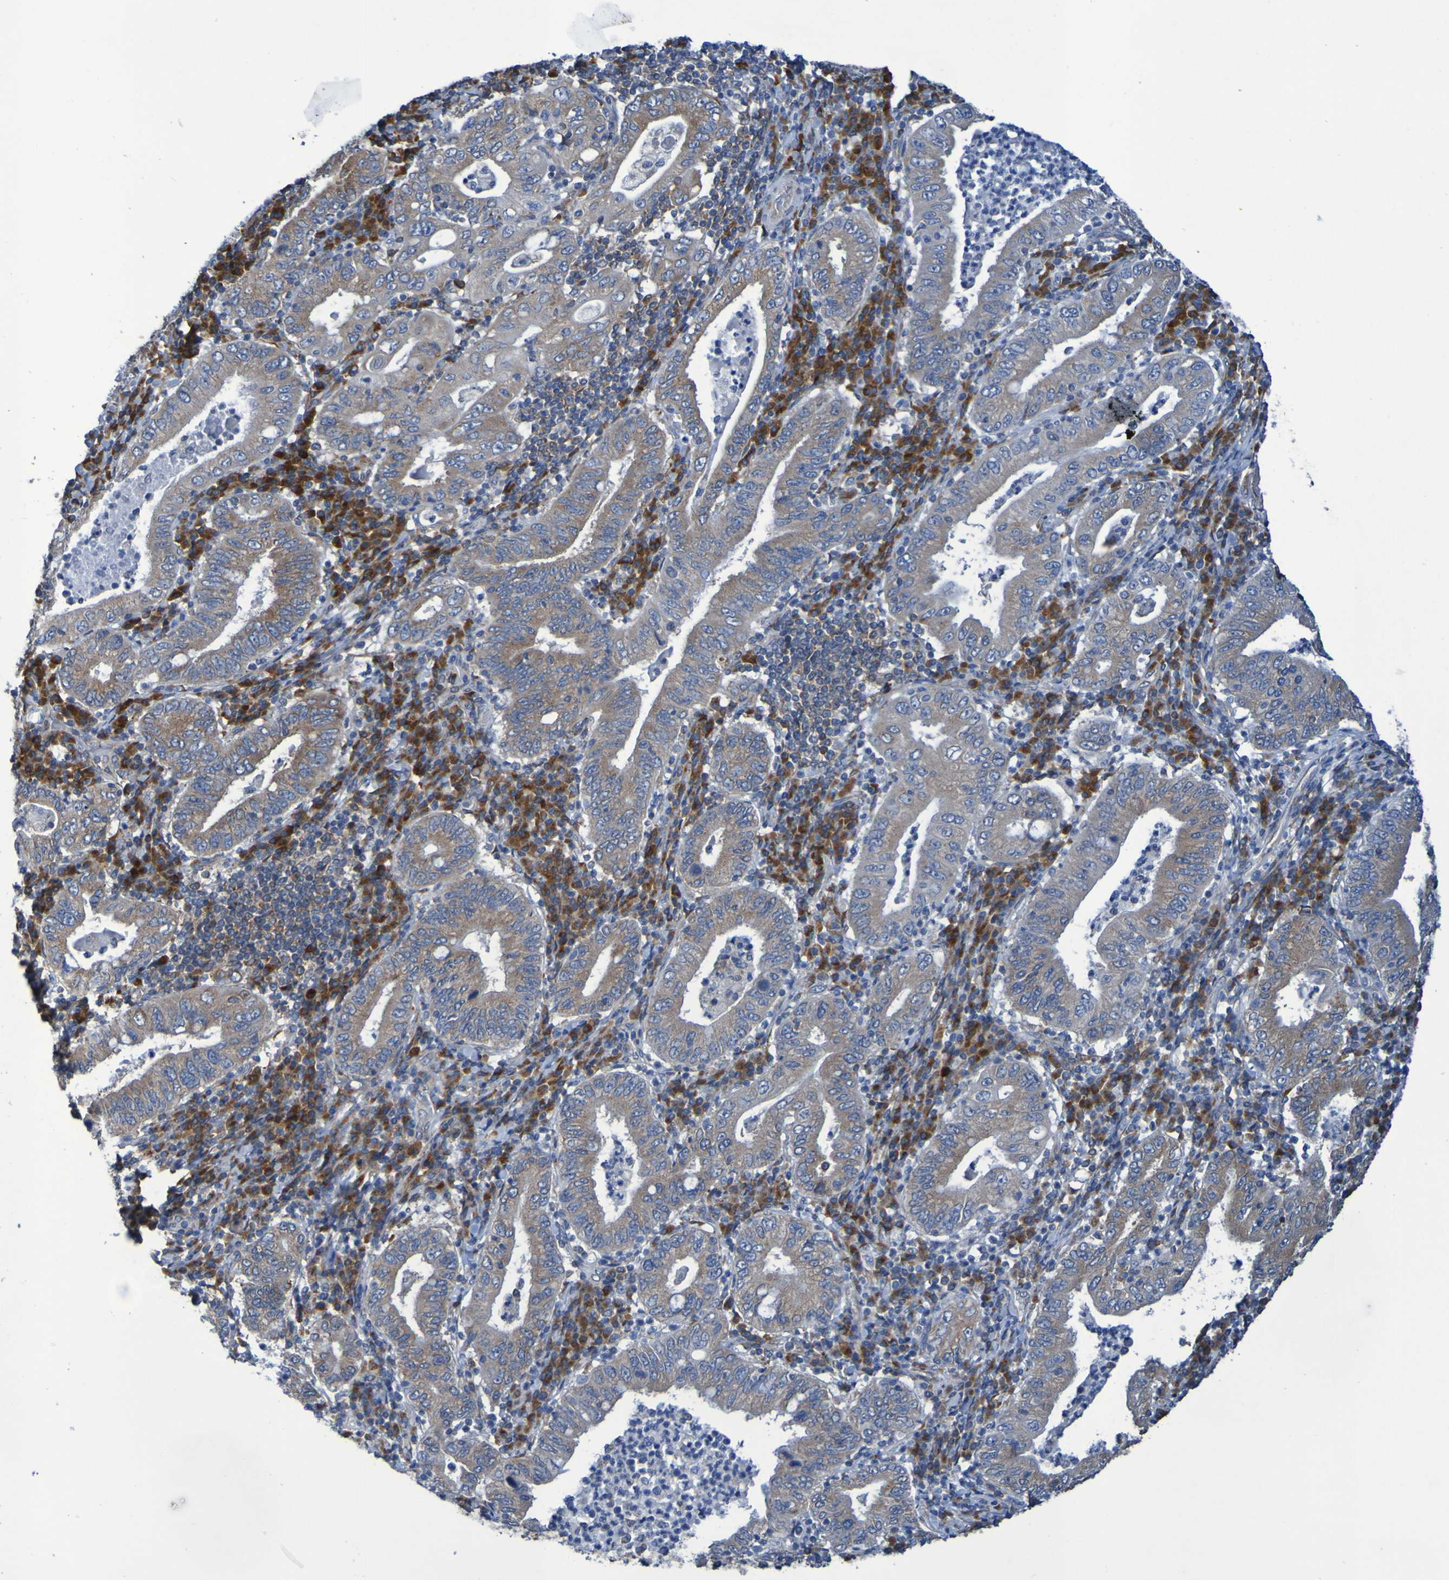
{"staining": {"intensity": "weak", "quantity": ">75%", "location": "cytoplasmic/membranous"}, "tissue": "stomach cancer", "cell_type": "Tumor cells", "image_type": "cancer", "snomed": [{"axis": "morphology", "description": "Normal tissue, NOS"}, {"axis": "morphology", "description": "Adenocarcinoma, NOS"}, {"axis": "topography", "description": "Esophagus"}, {"axis": "topography", "description": "Stomach, upper"}, {"axis": "topography", "description": "Peripheral nerve tissue"}], "caption": "A high-resolution histopathology image shows IHC staining of stomach adenocarcinoma, which shows weak cytoplasmic/membranous expression in about >75% of tumor cells.", "gene": "FKBP3", "patient": {"sex": "male", "age": 62}}